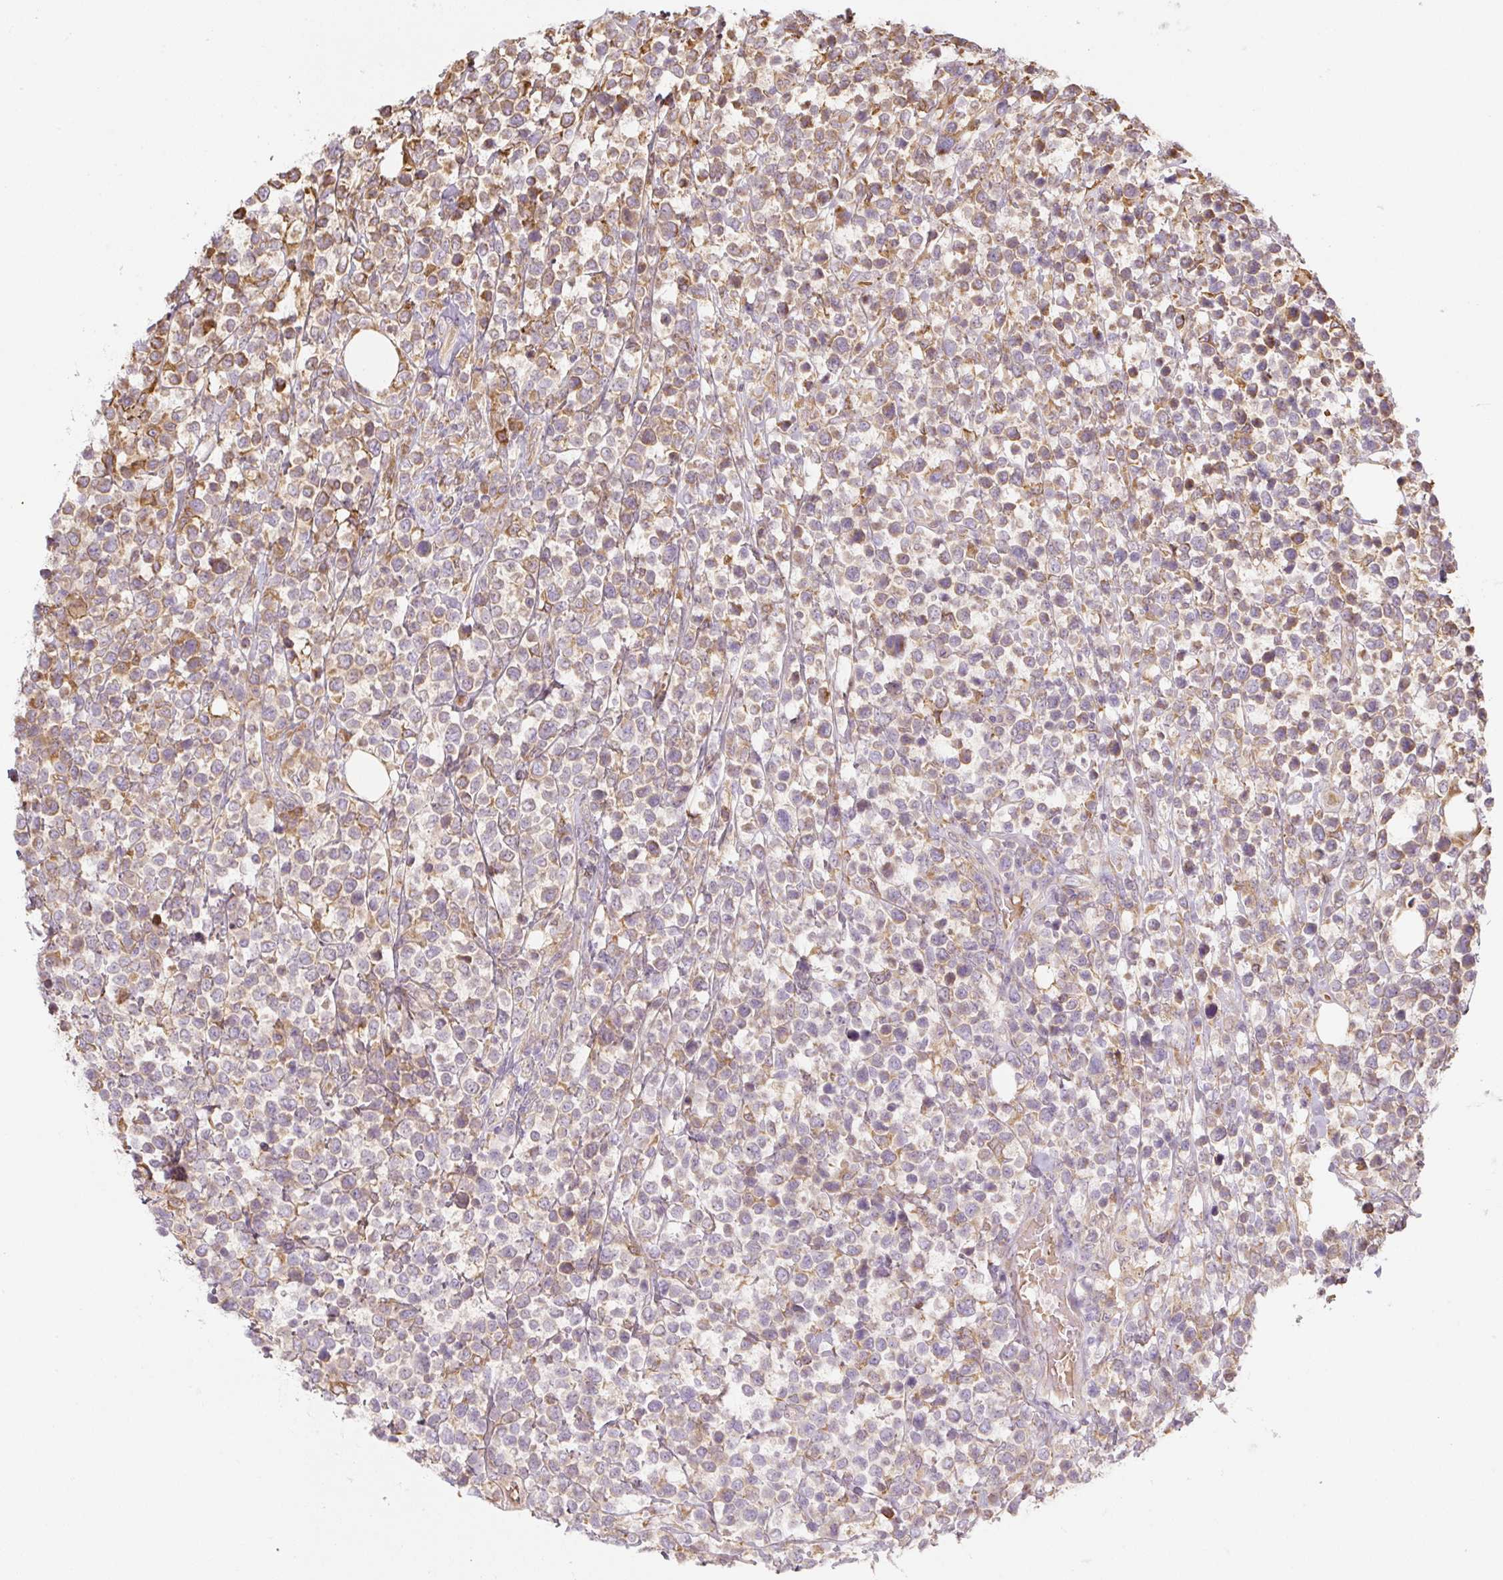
{"staining": {"intensity": "moderate", "quantity": "25%-75%", "location": "cytoplasmic/membranous"}, "tissue": "lymphoma", "cell_type": "Tumor cells", "image_type": "cancer", "snomed": [{"axis": "morphology", "description": "Malignant lymphoma, non-Hodgkin's type, Low grade"}, {"axis": "topography", "description": "Lymph node"}], "caption": "Moderate cytoplasmic/membranous protein expression is appreciated in about 25%-75% of tumor cells in low-grade malignant lymphoma, non-Hodgkin's type.", "gene": "RASA1", "patient": {"sex": "male", "age": 60}}